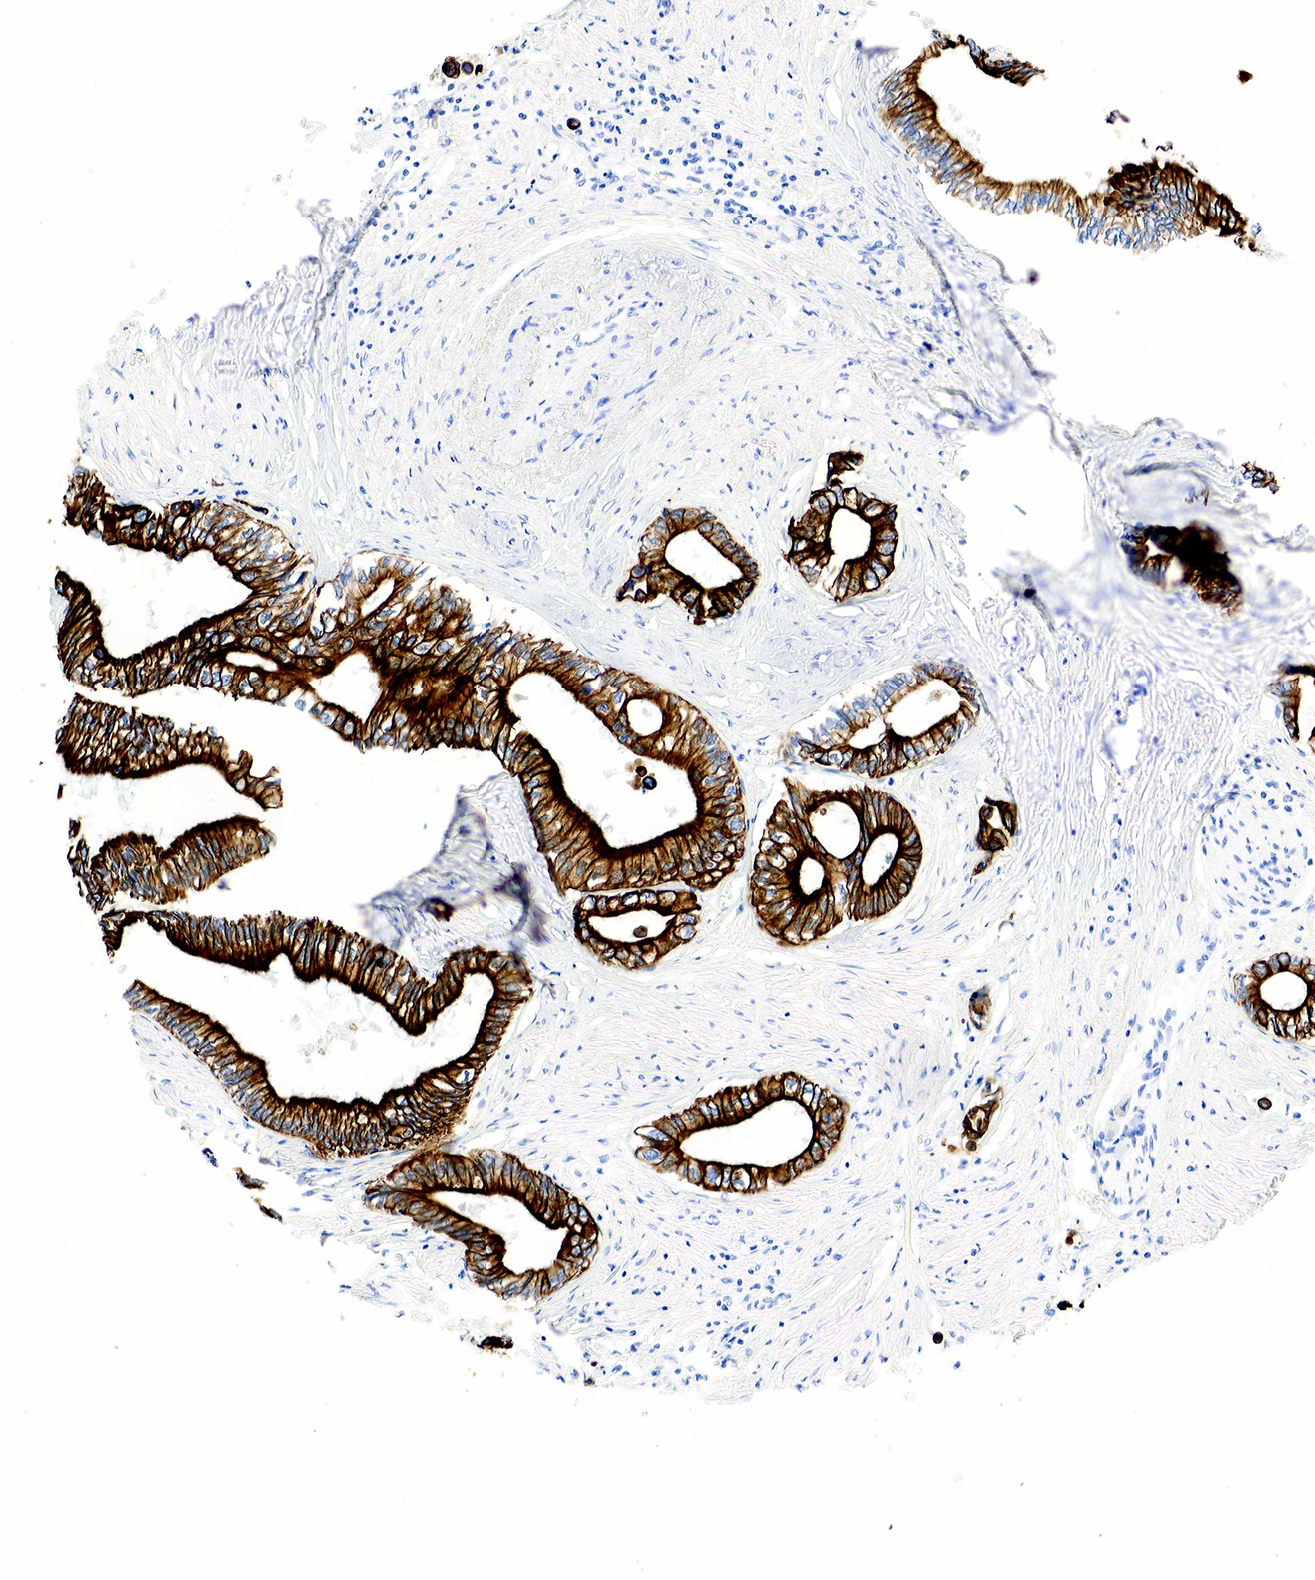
{"staining": {"intensity": "strong", "quantity": ">75%", "location": "cytoplasmic/membranous"}, "tissue": "pancreatic cancer", "cell_type": "Tumor cells", "image_type": "cancer", "snomed": [{"axis": "morphology", "description": "Adenocarcinoma, NOS"}, {"axis": "topography", "description": "Pancreas"}], "caption": "Adenocarcinoma (pancreatic) stained for a protein displays strong cytoplasmic/membranous positivity in tumor cells.", "gene": "KRT7", "patient": {"sex": "female", "age": 66}}